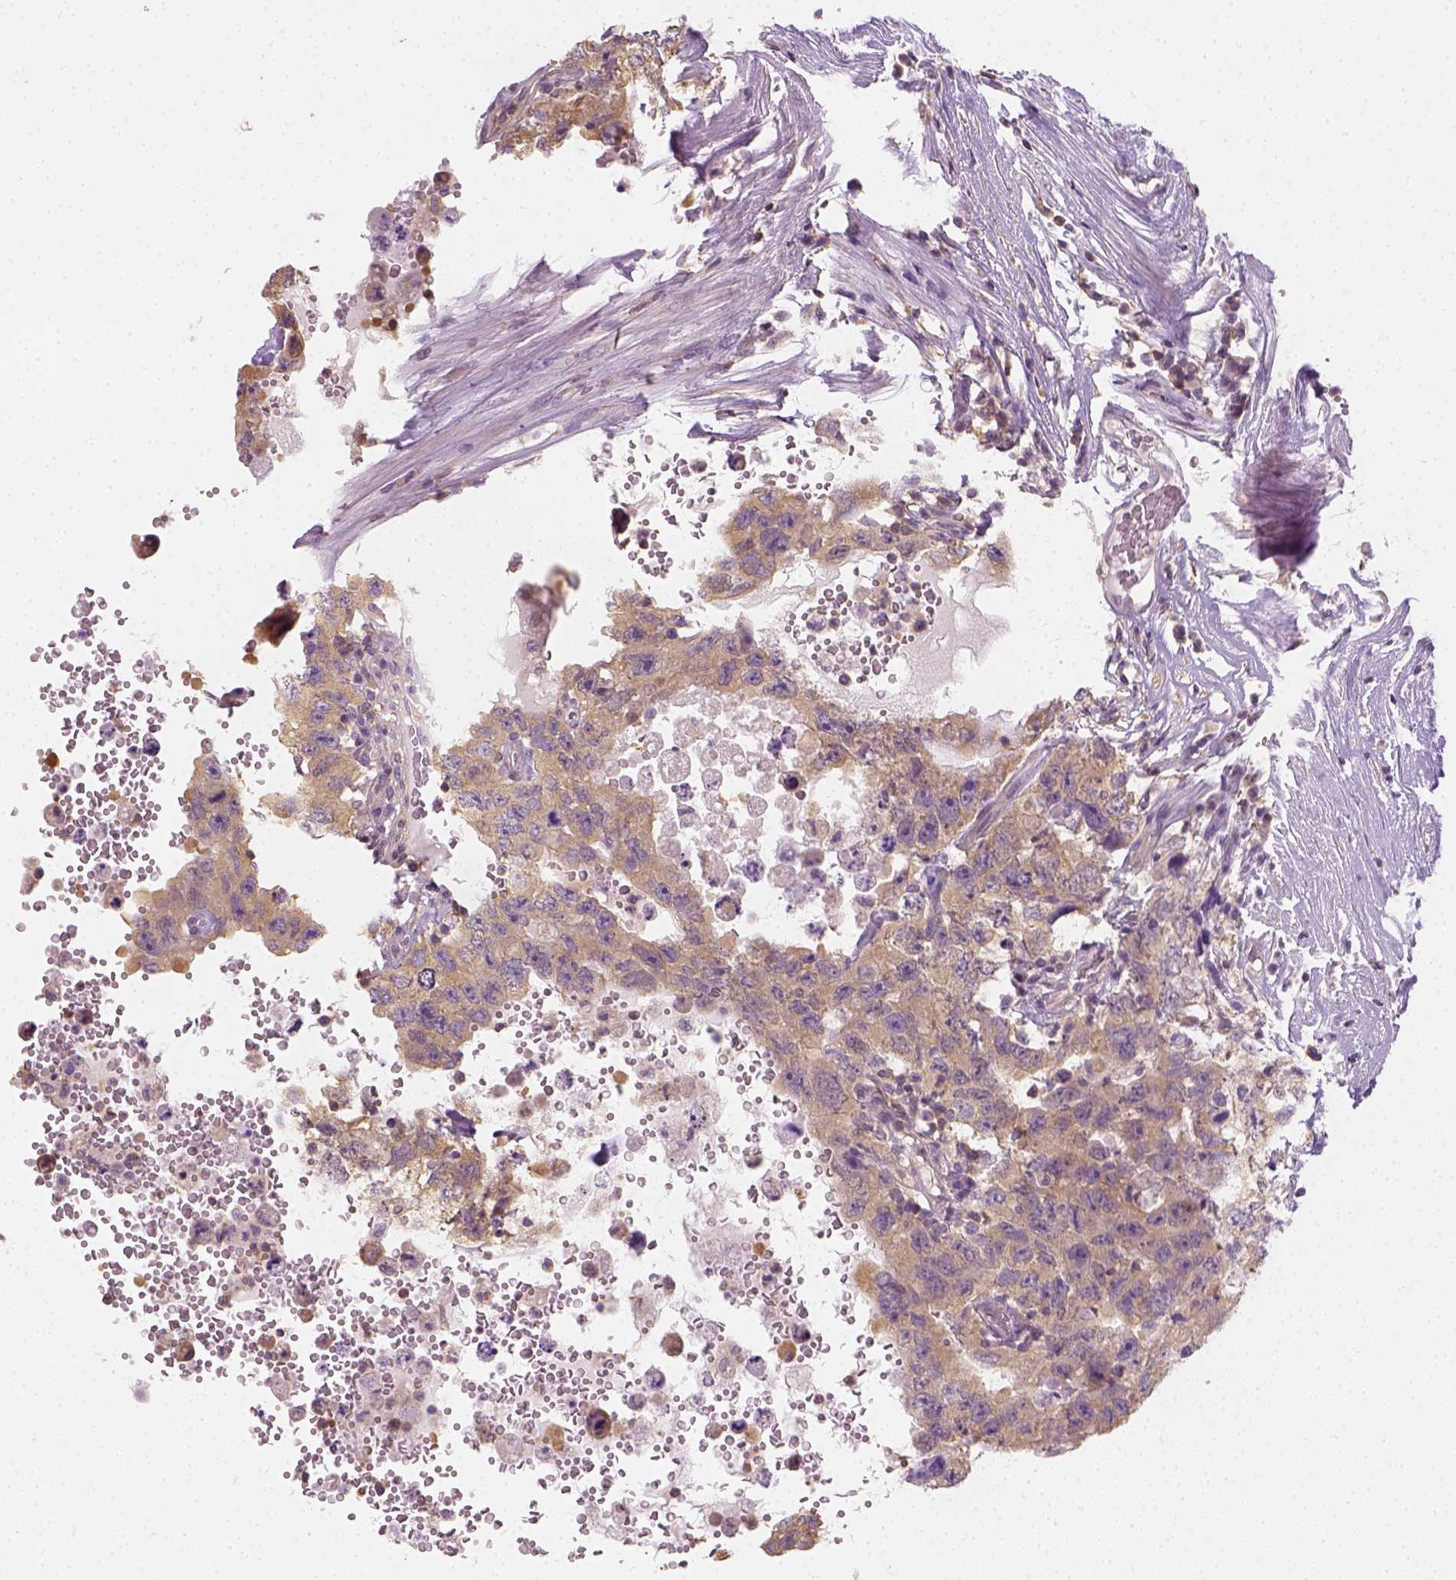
{"staining": {"intensity": "weak", "quantity": ">75%", "location": "cytoplasmic/membranous"}, "tissue": "testis cancer", "cell_type": "Tumor cells", "image_type": "cancer", "snomed": [{"axis": "morphology", "description": "Carcinoma, Embryonal, NOS"}, {"axis": "topography", "description": "Testis"}], "caption": "There is low levels of weak cytoplasmic/membranous staining in tumor cells of embryonal carcinoma (testis), as demonstrated by immunohistochemical staining (brown color).", "gene": "EPHB1", "patient": {"sex": "male", "age": 26}}